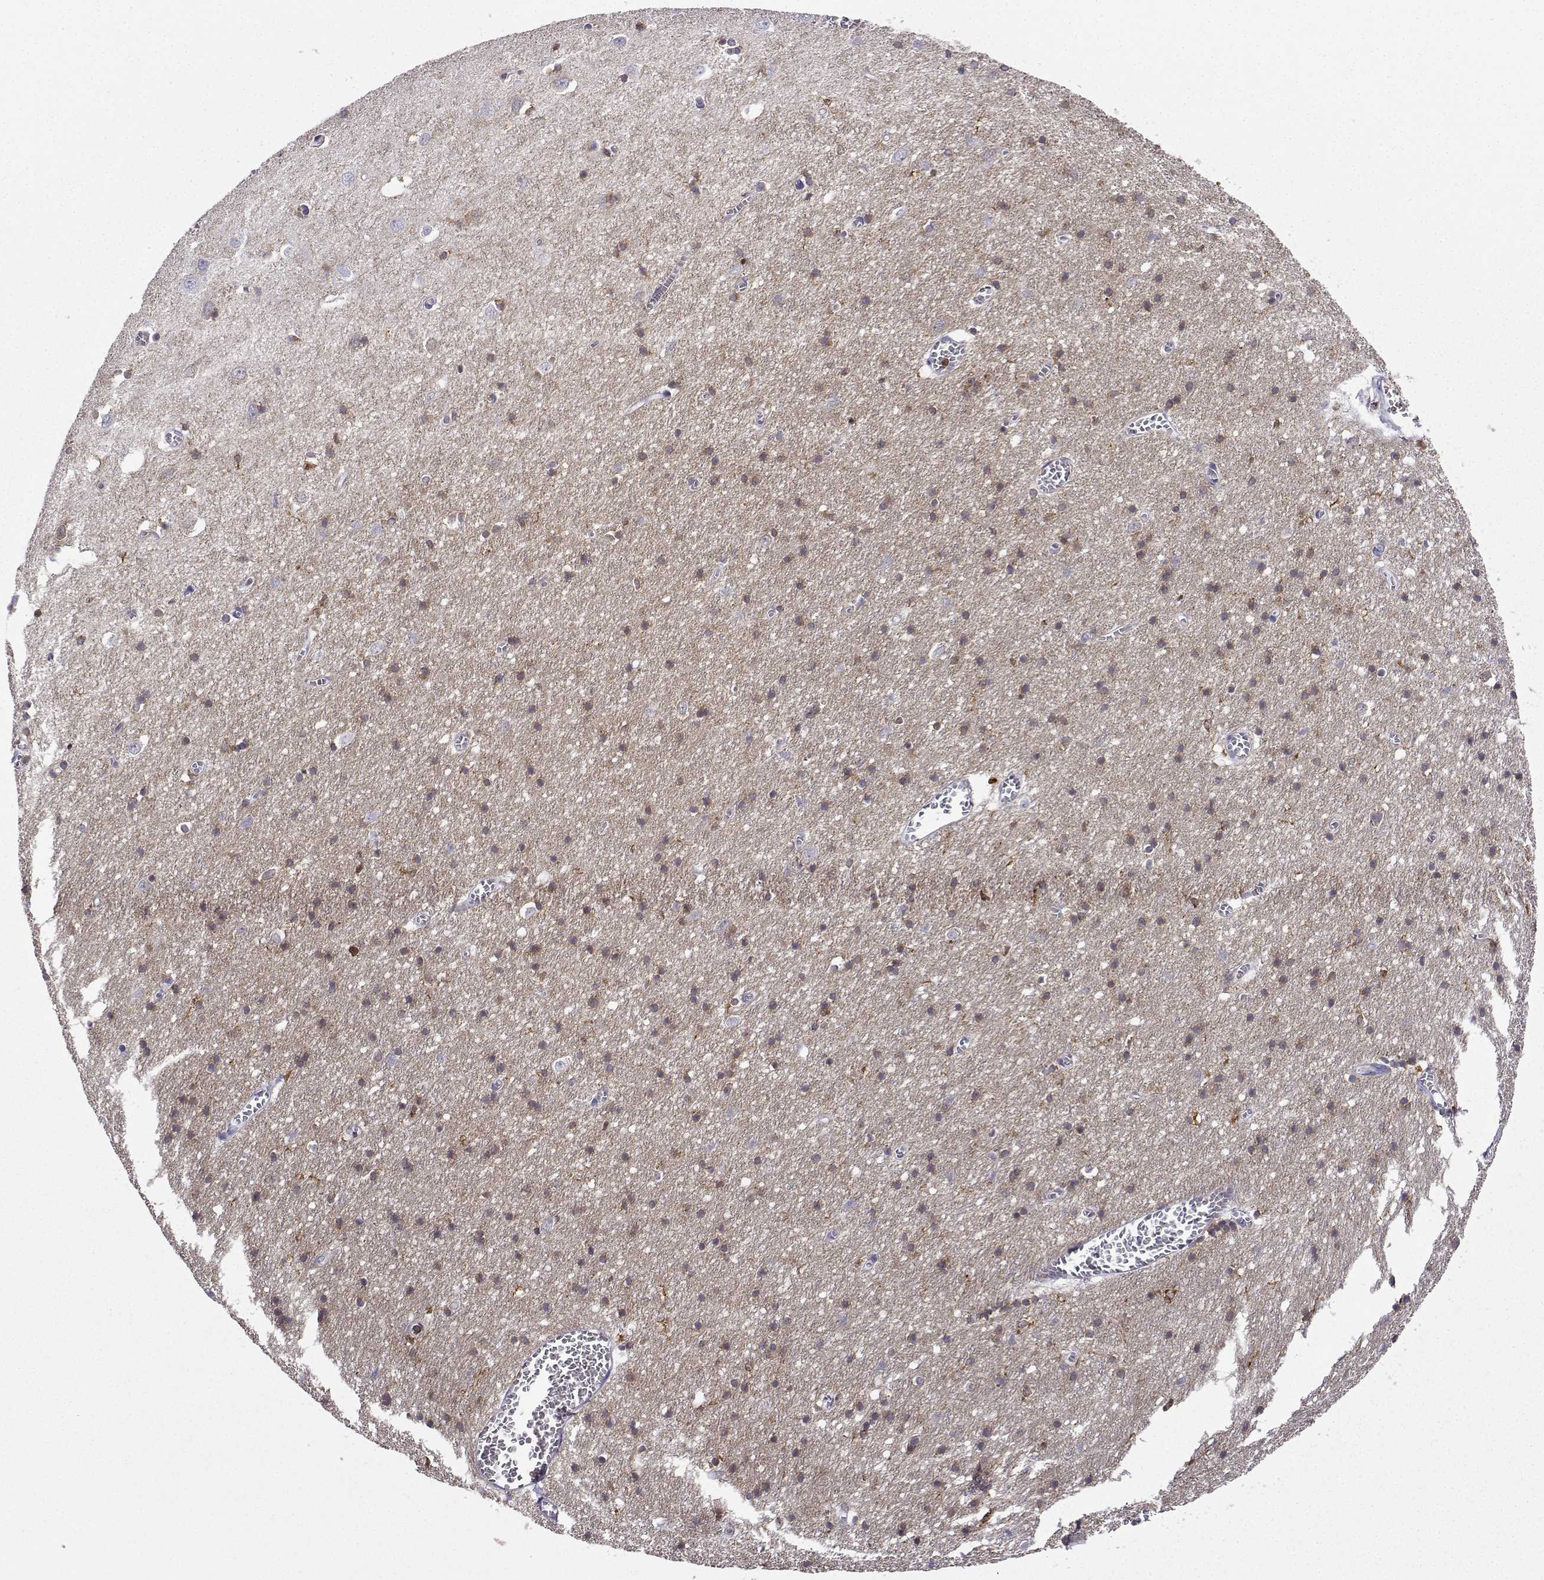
{"staining": {"intensity": "negative", "quantity": "none", "location": "none"}, "tissue": "cerebral cortex", "cell_type": "Endothelial cells", "image_type": "normal", "snomed": [{"axis": "morphology", "description": "Normal tissue, NOS"}, {"axis": "topography", "description": "Cerebral cortex"}], "caption": "A high-resolution photomicrograph shows immunohistochemistry staining of normal cerebral cortex, which displays no significant positivity in endothelial cells.", "gene": "DOCK10", "patient": {"sex": "male", "age": 70}}